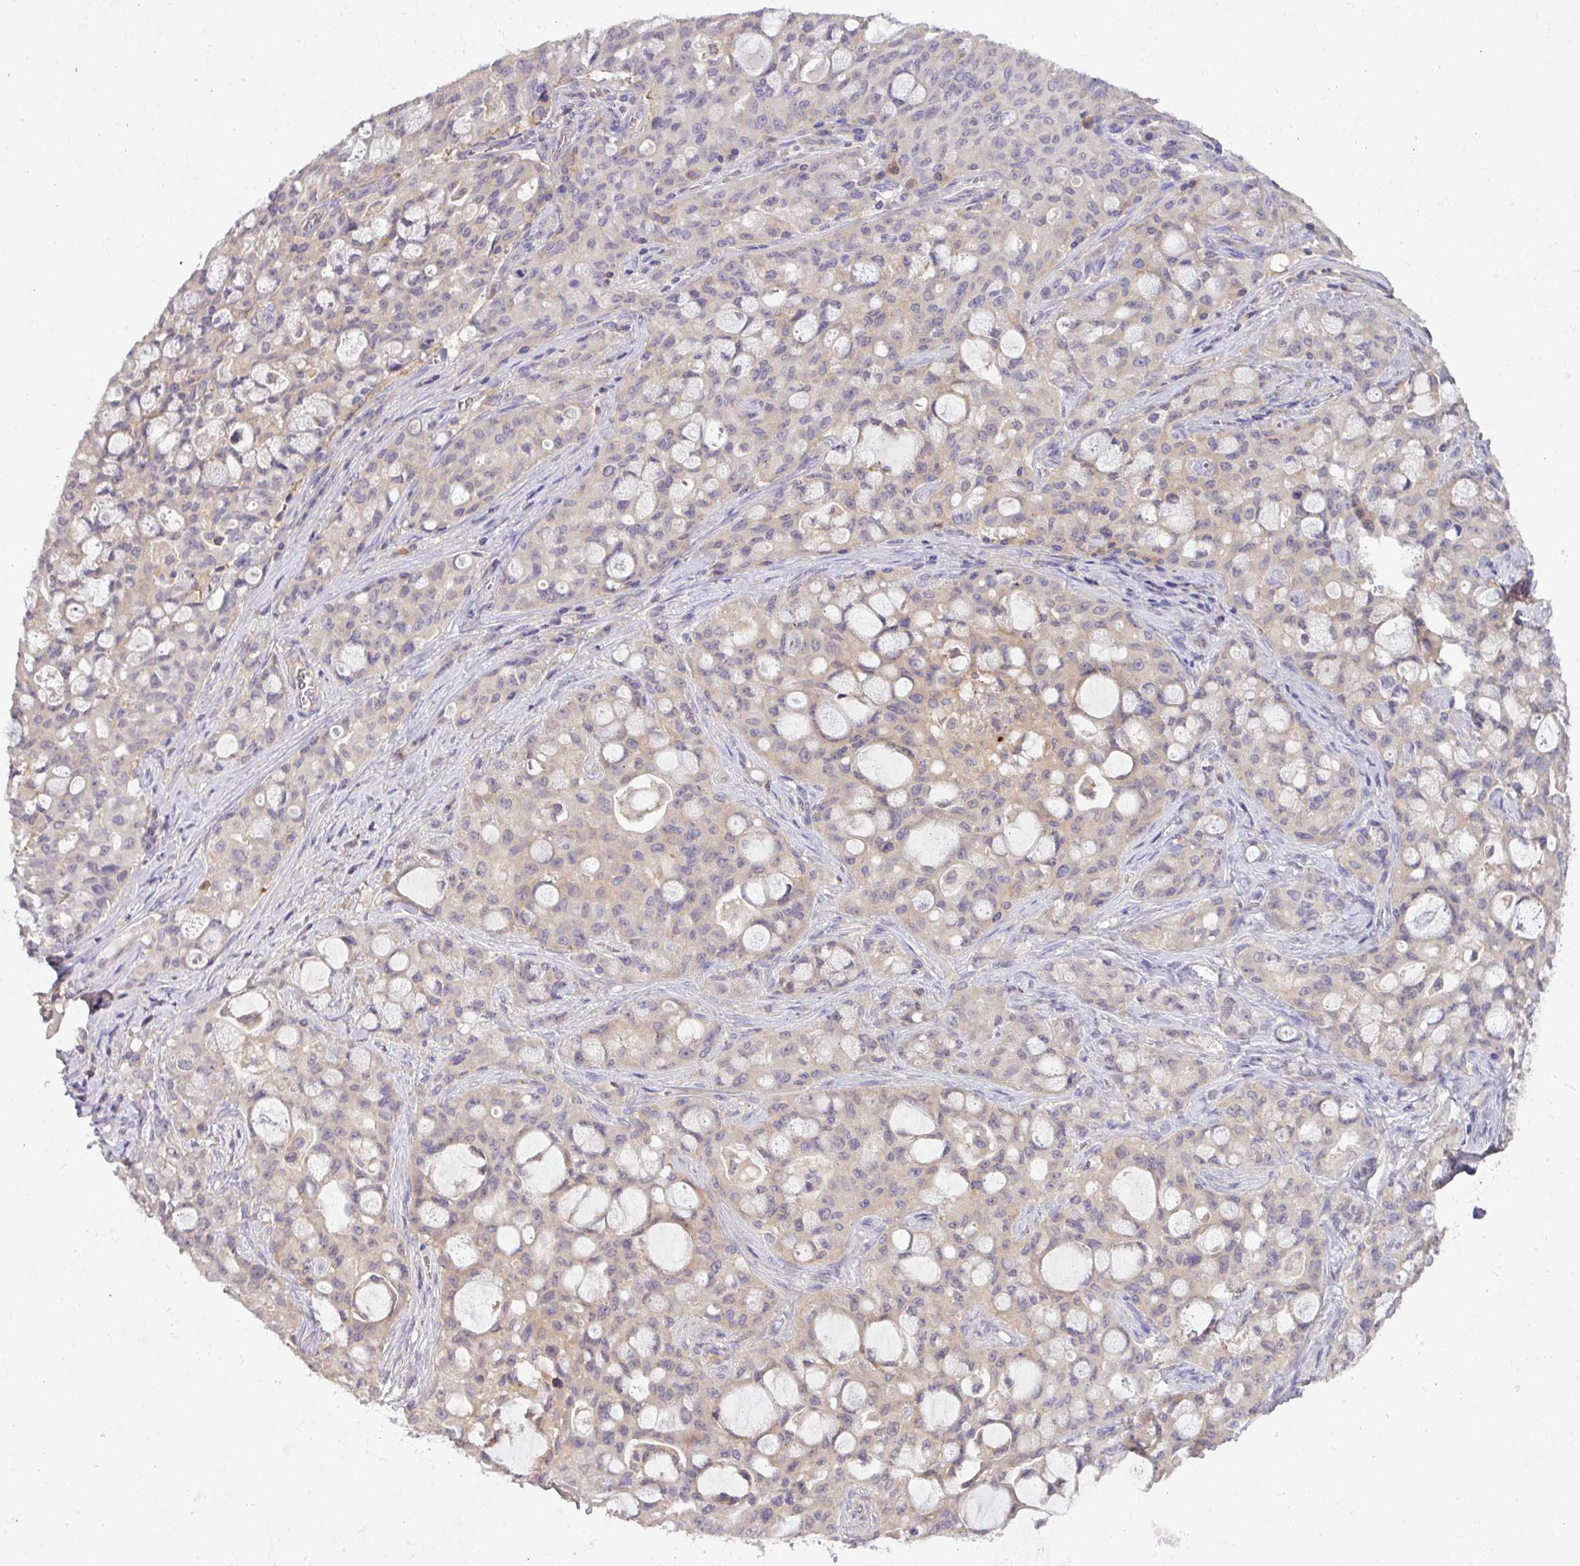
{"staining": {"intensity": "weak", "quantity": "<25%", "location": "cytoplasmic/membranous"}, "tissue": "lung cancer", "cell_type": "Tumor cells", "image_type": "cancer", "snomed": [{"axis": "morphology", "description": "Adenocarcinoma, NOS"}, {"axis": "topography", "description": "Lung"}], "caption": "A micrograph of human lung cancer is negative for staining in tumor cells.", "gene": "HOXC13", "patient": {"sex": "female", "age": 44}}